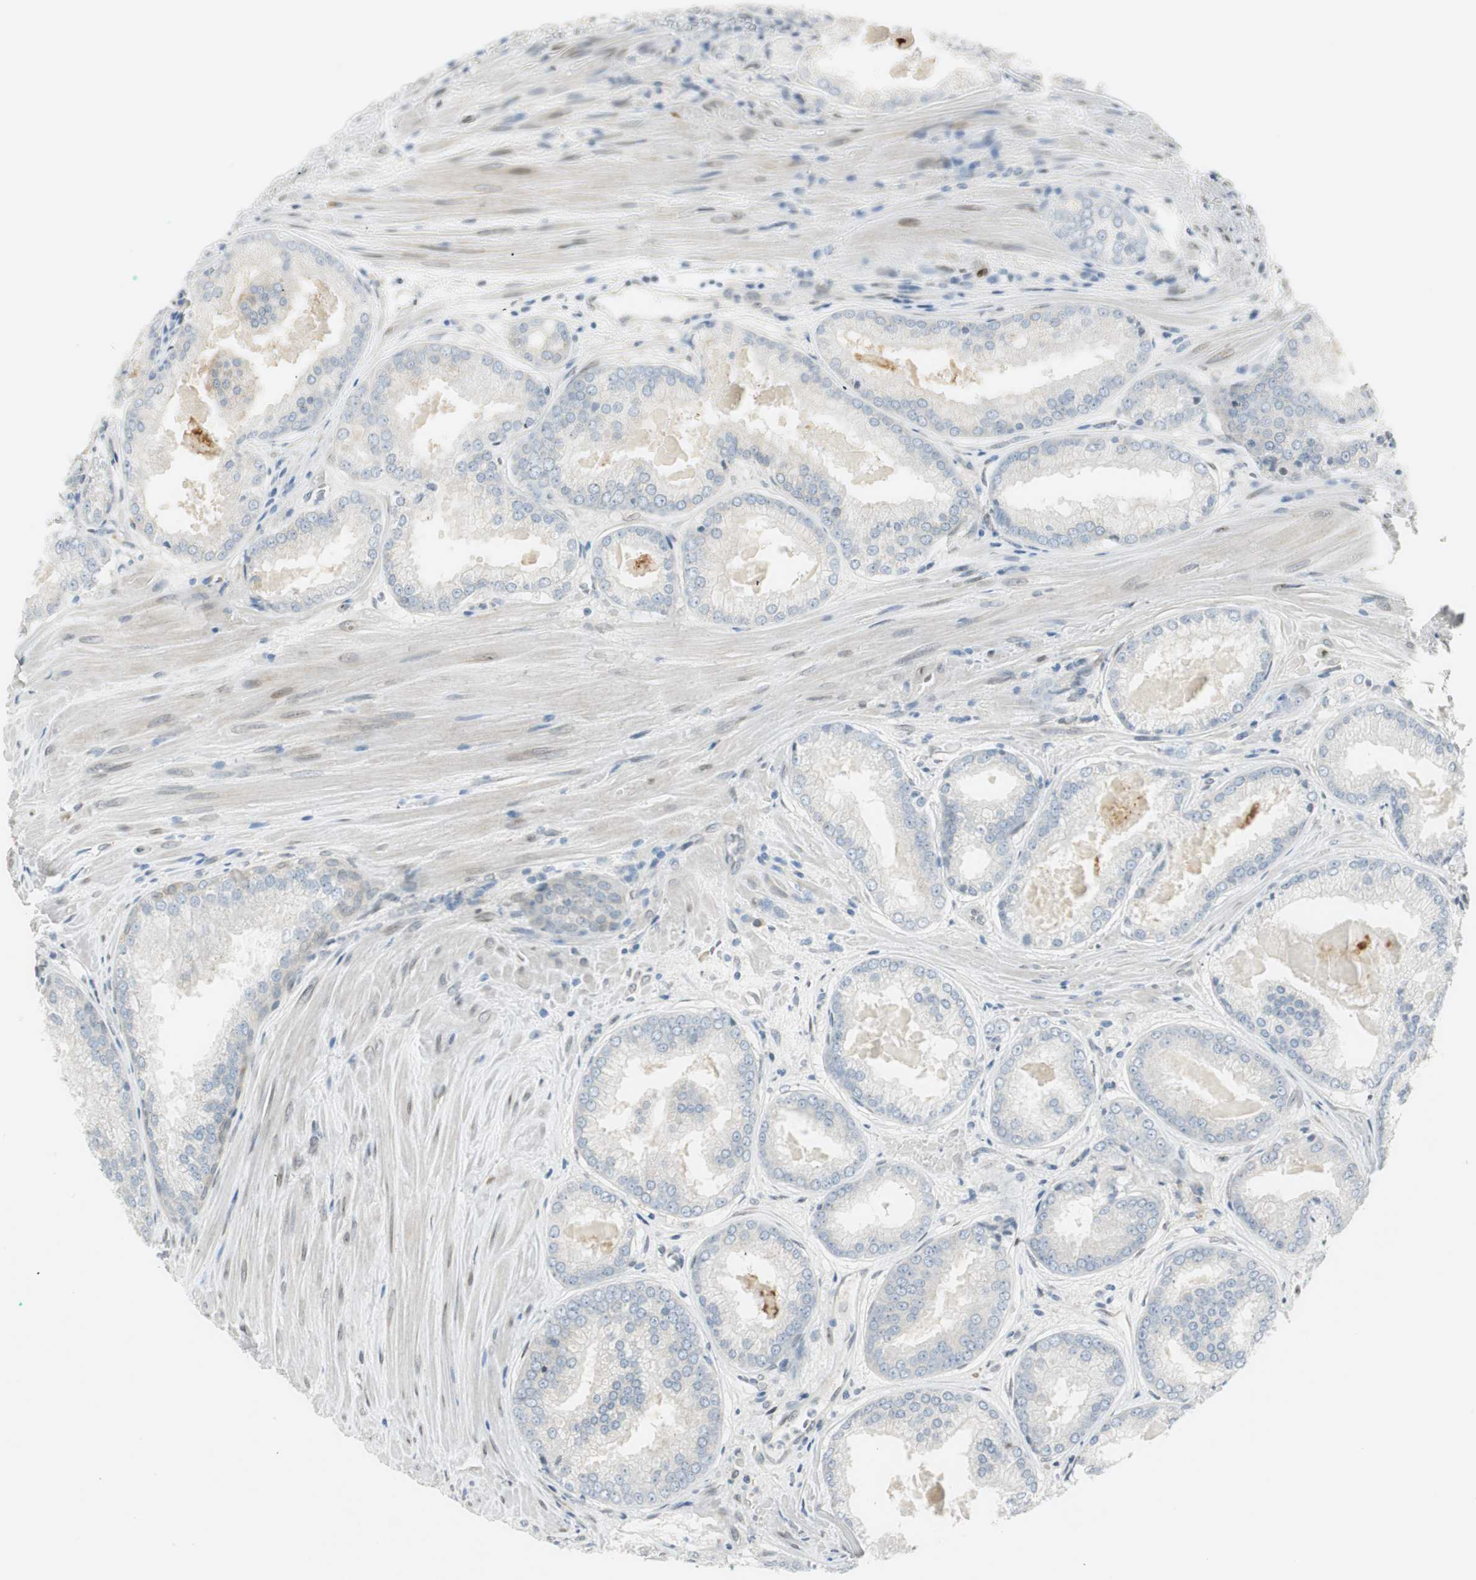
{"staining": {"intensity": "negative", "quantity": "none", "location": "none"}, "tissue": "prostate cancer", "cell_type": "Tumor cells", "image_type": "cancer", "snomed": [{"axis": "morphology", "description": "Adenocarcinoma, Low grade"}, {"axis": "topography", "description": "Prostate"}], "caption": "Human prostate cancer (low-grade adenocarcinoma) stained for a protein using IHC demonstrates no staining in tumor cells.", "gene": "TMEM260", "patient": {"sex": "male", "age": 64}}